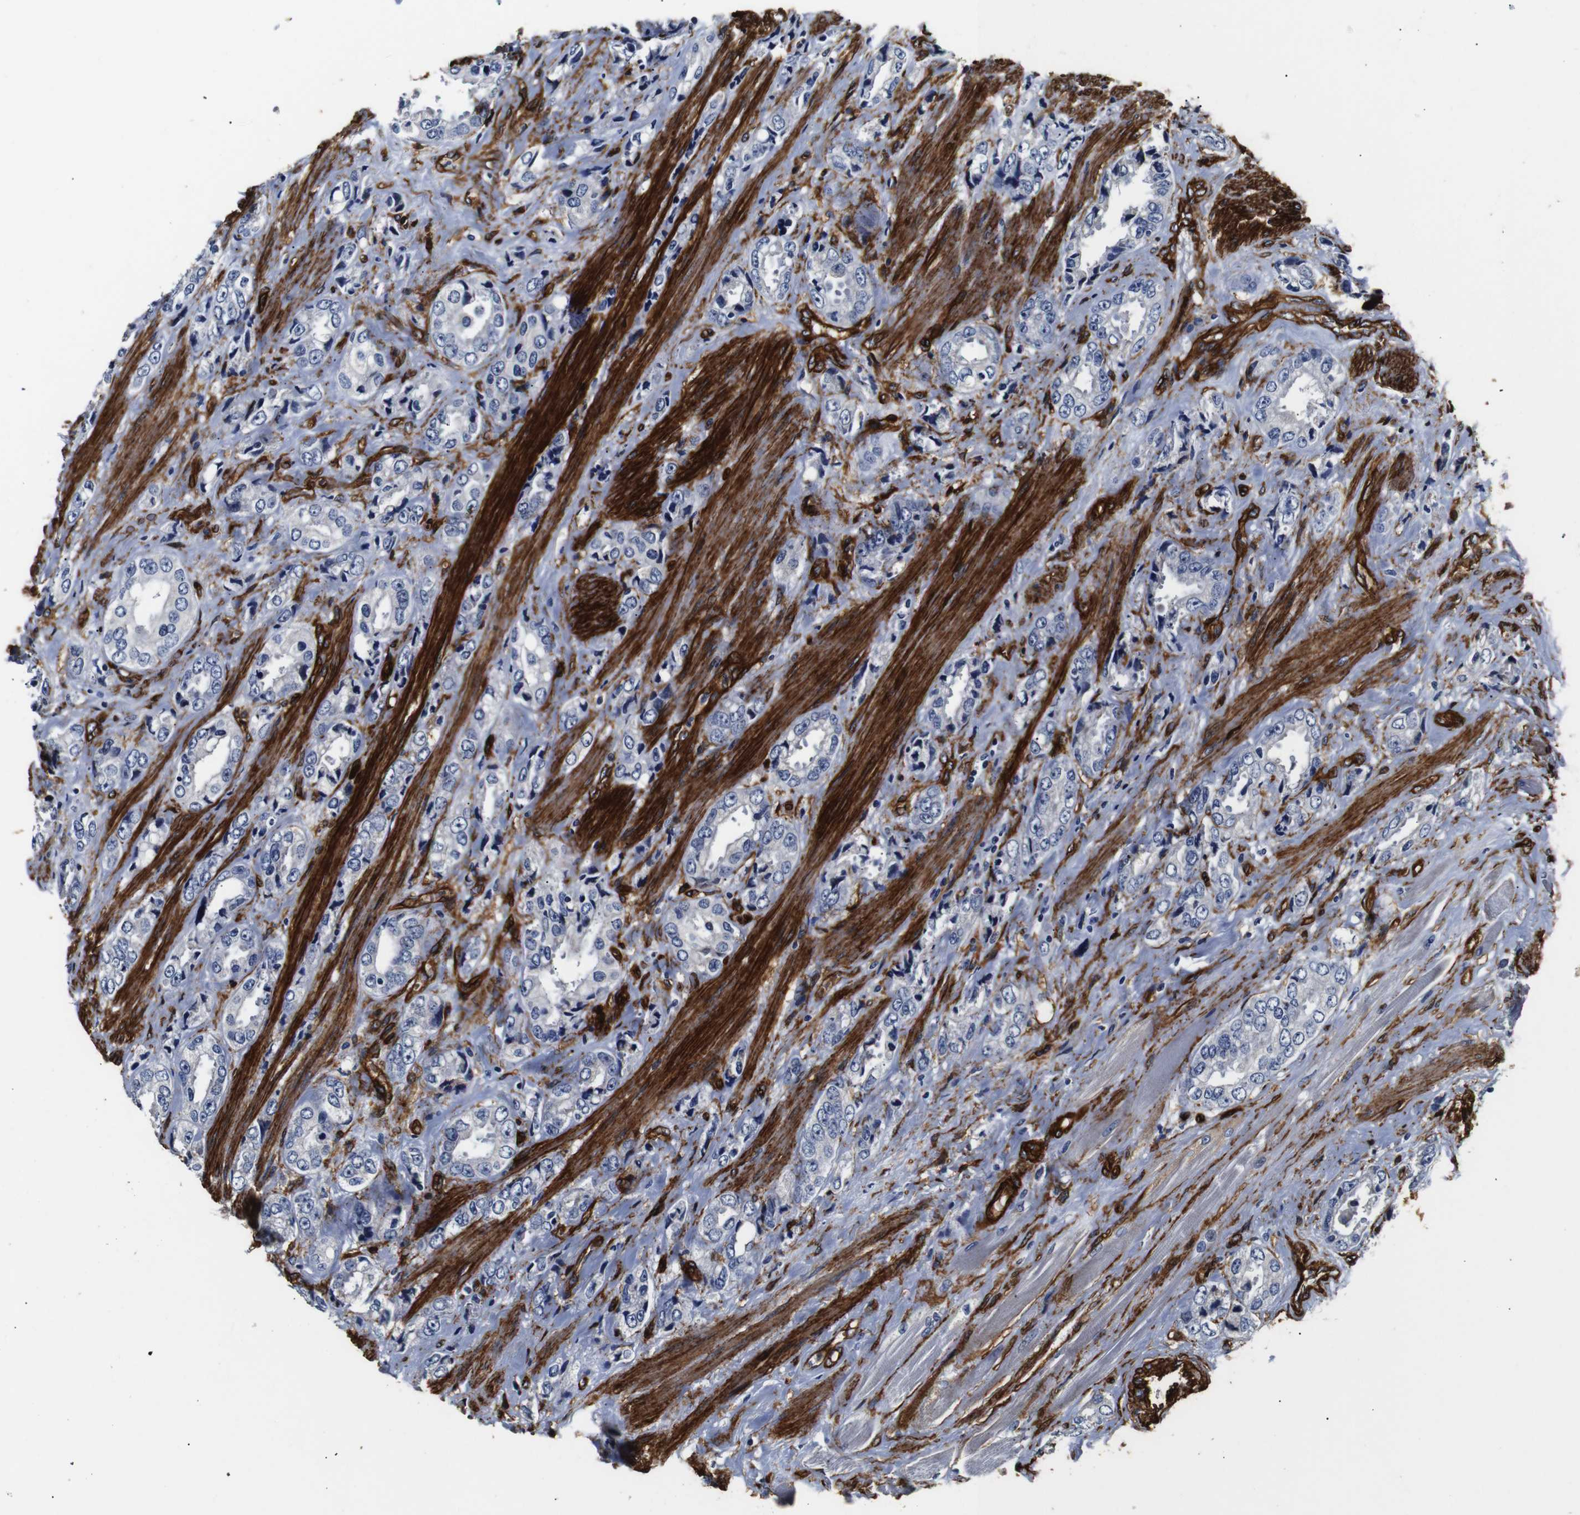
{"staining": {"intensity": "negative", "quantity": "none", "location": "none"}, "tissue": "prostate cancer", "cell_type": "Tumor cells", "image_type": "cancer", "snomed": [{"axis": "morphology", "description": "Adenocarcinoma, High grade"}, {"axis": "topography", "description": "Prostate"}], "caption": "Immunohistochemistry (IHC) of human prostate adenocarcinoma (high-grade) displays no staining in tumor cells.", "gene": "CAV2", "patient": {"sex": "male", "age": 61}}